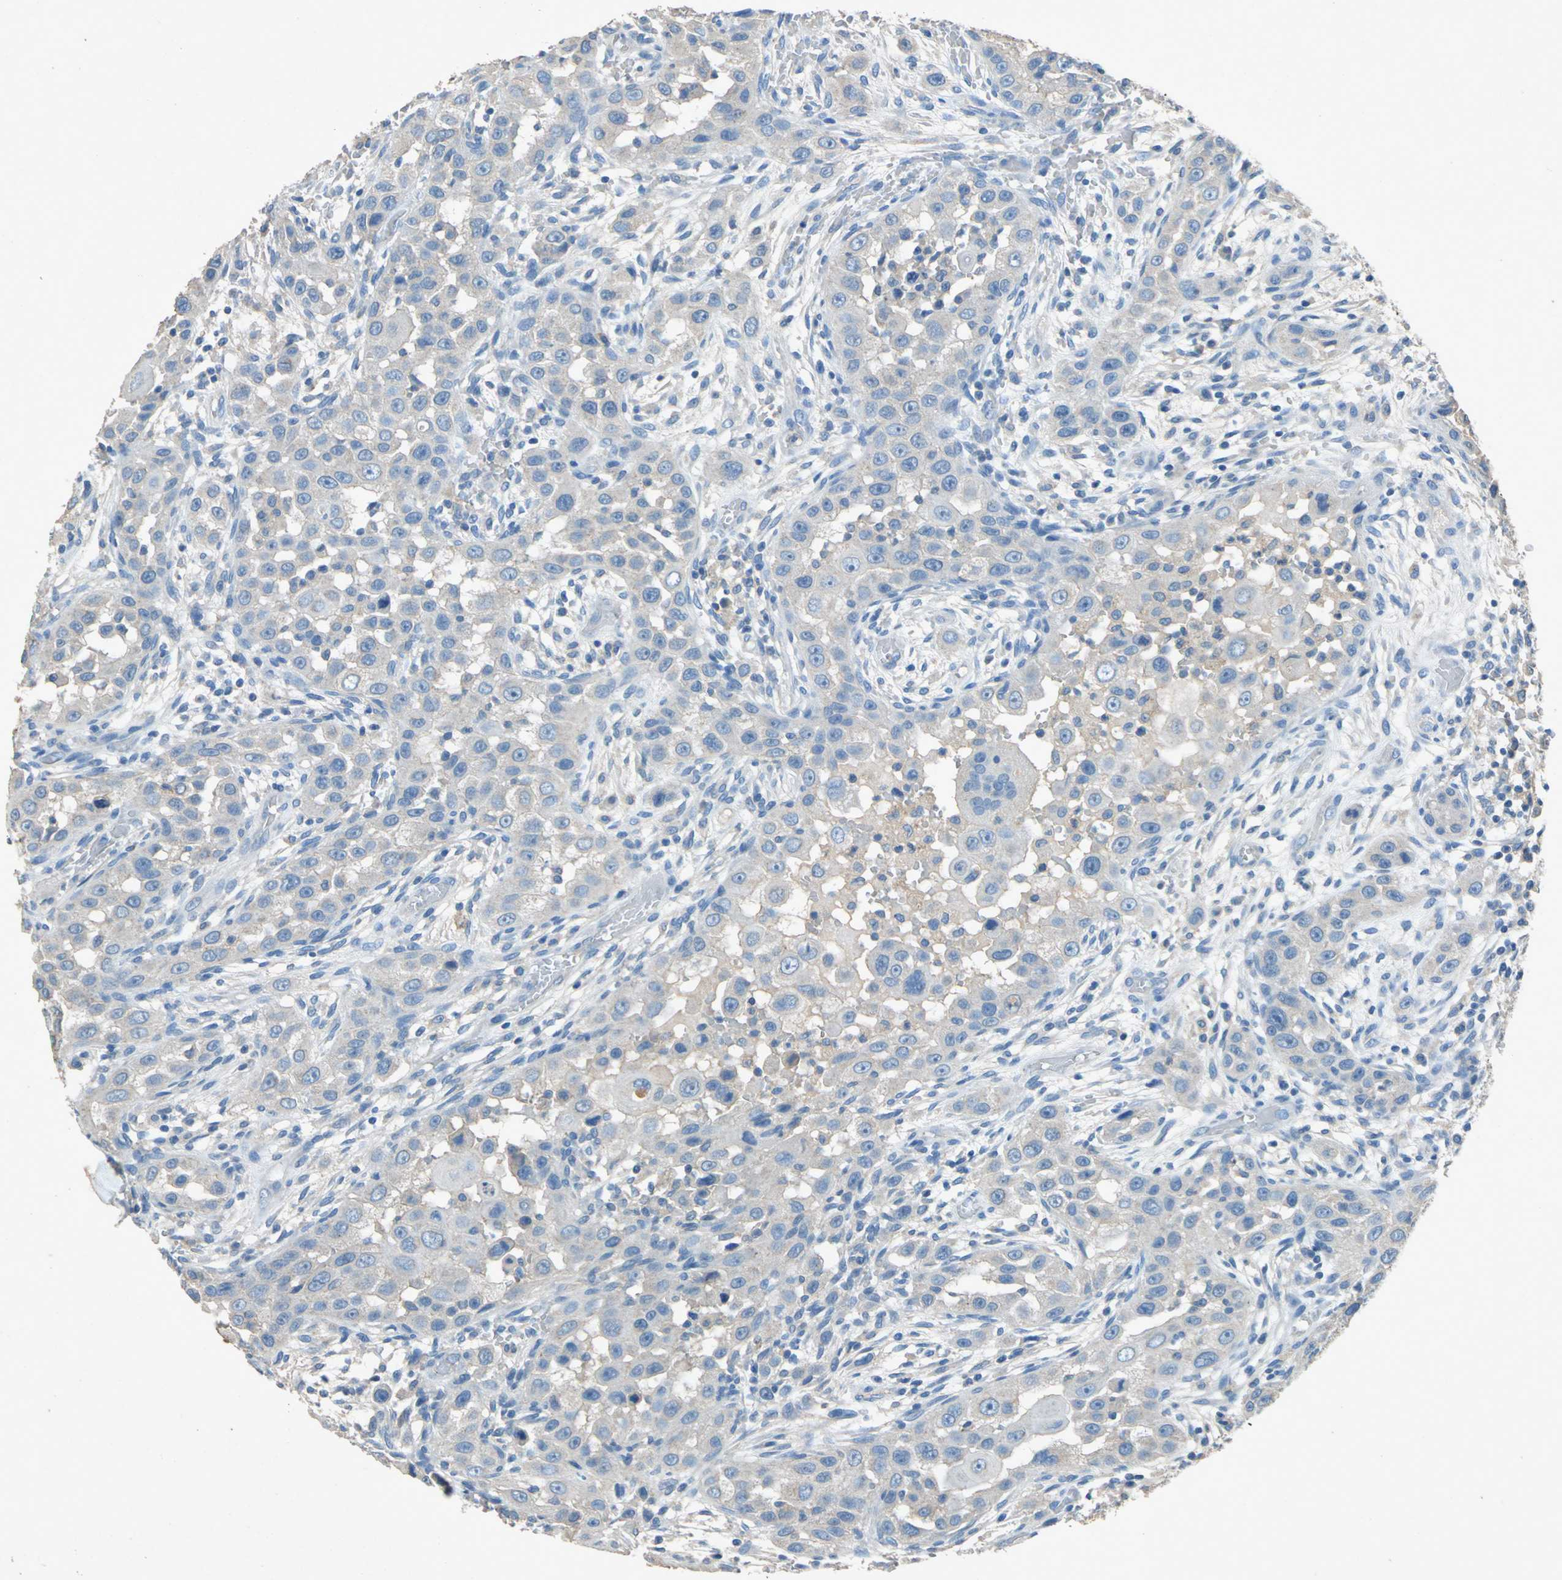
{"staining": {"intensity": "weak", "quantity": ">75%", "location": "cytoplasmic/membranous"}, "tissue": "head and neck cancer", "cell_type": "Tumor cells", "image_type": "cancer", "snomed": [{"axis": "morphology", "description": "Carcinoma, NOS"}, {"axis": "topography", "description": "Head-Neck"}], "caption": "Immunohistochemical staining of head and neck cancer demonstrates low levels of weak cytoplasmic/membranous expression in approximately >75% of tumor cells.", "gene": "ADAMTS5", "patient": {"sex": "male", "age": 87}}